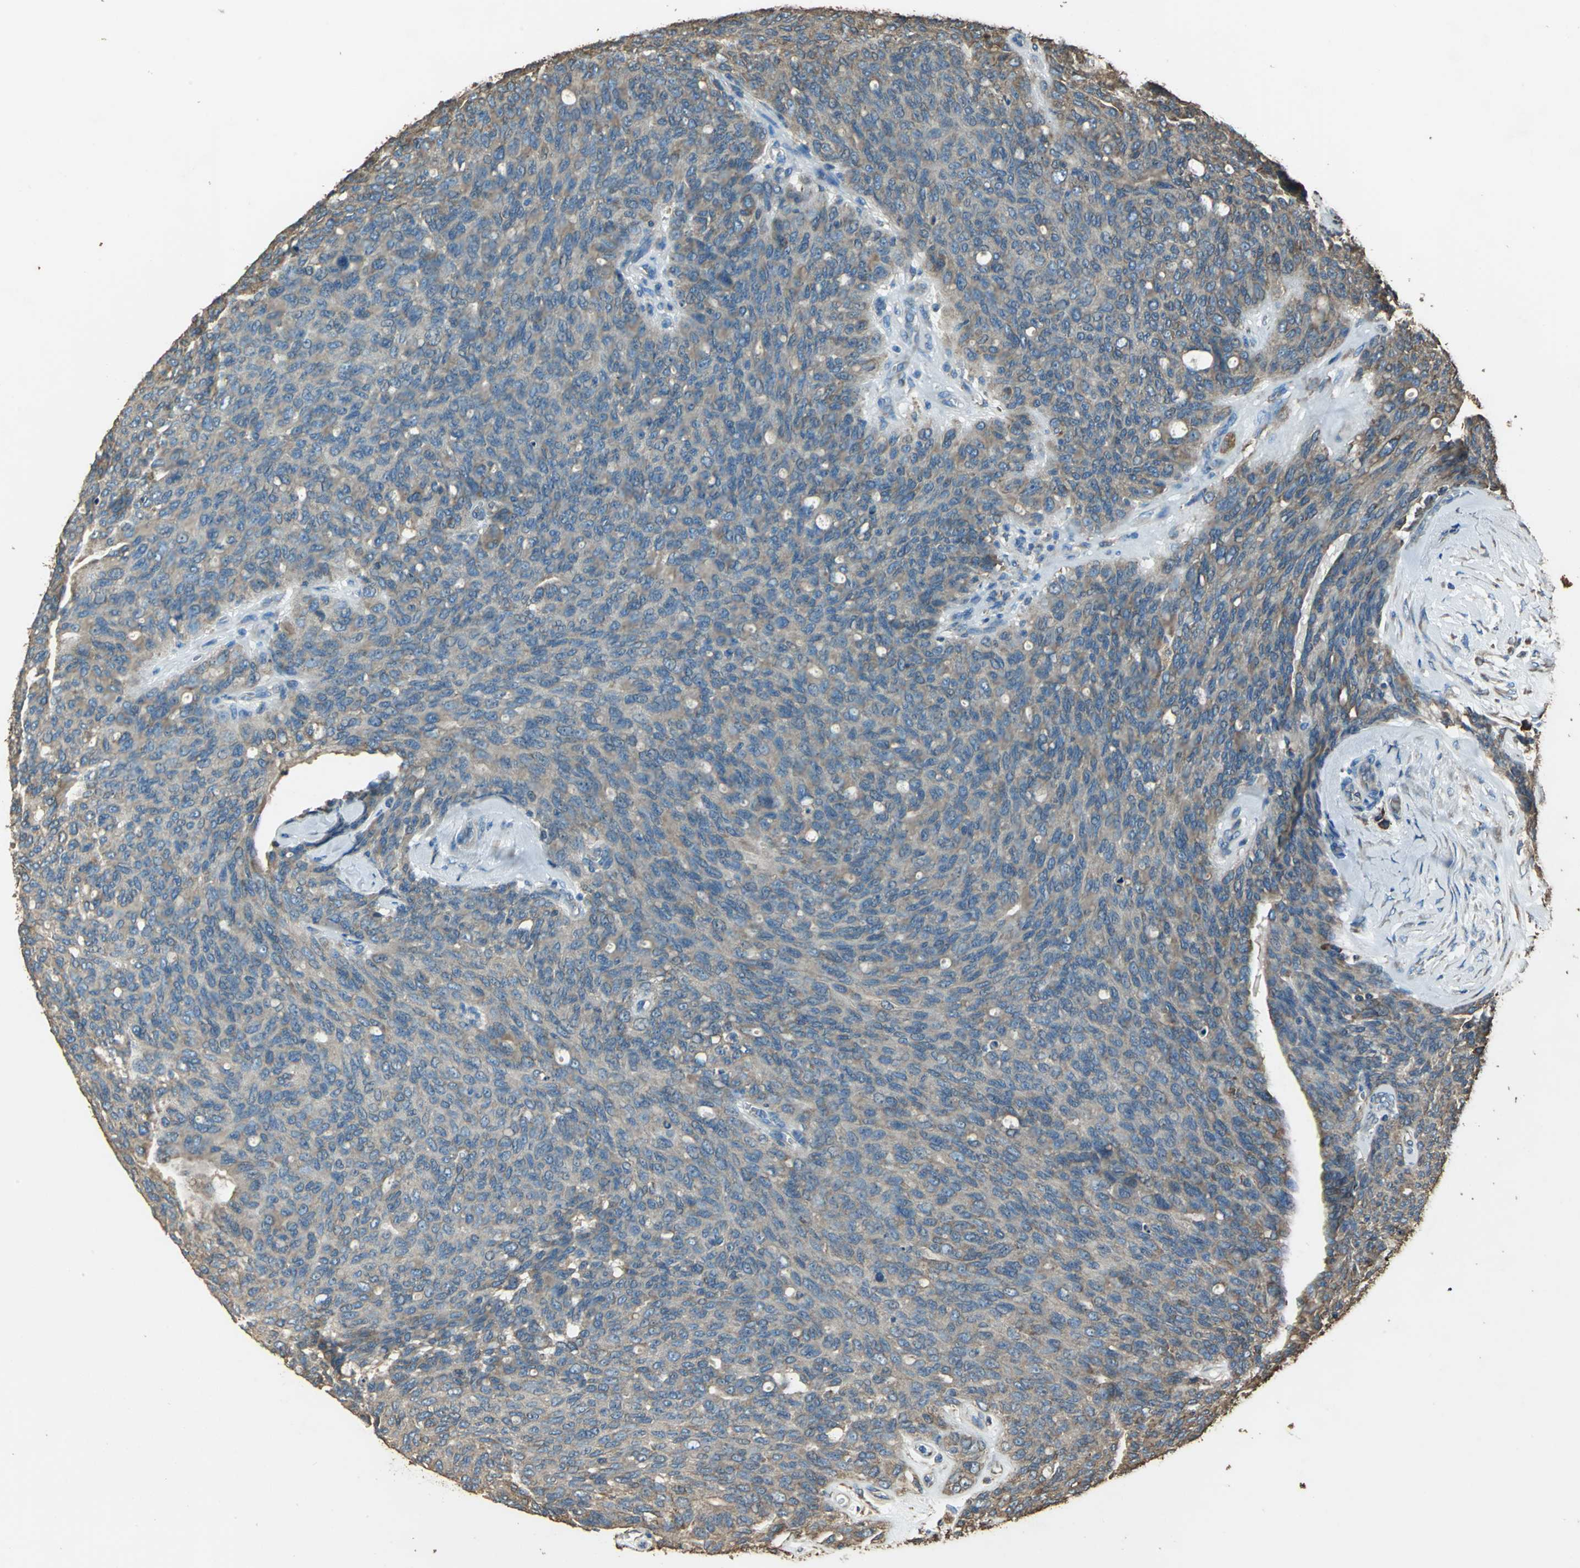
{"staining": {"intensity": "moderate", "quantity": ">75%", "location": "cytoplasmic/membranous"}, "tissue": "ovarian cancer", "cell_type": "Tumor cells", "image_type": "cancer", "snomed": [{"axis": "morphology", "description": "Carcinoma, endometroid"}, {"axis": "topography", "description": "Ovary"}], "caption": "Immunohistochemistry (IHC) of ovarian cancer shows medium levels of moderate cytoplasmic/membranous staining in about >75% of tumor cells. (brown staining indicates protein expression, while blue staining denotes nuclei).", "gene": "GPANK1", "patient": {"sex": "female", "age": 60}}